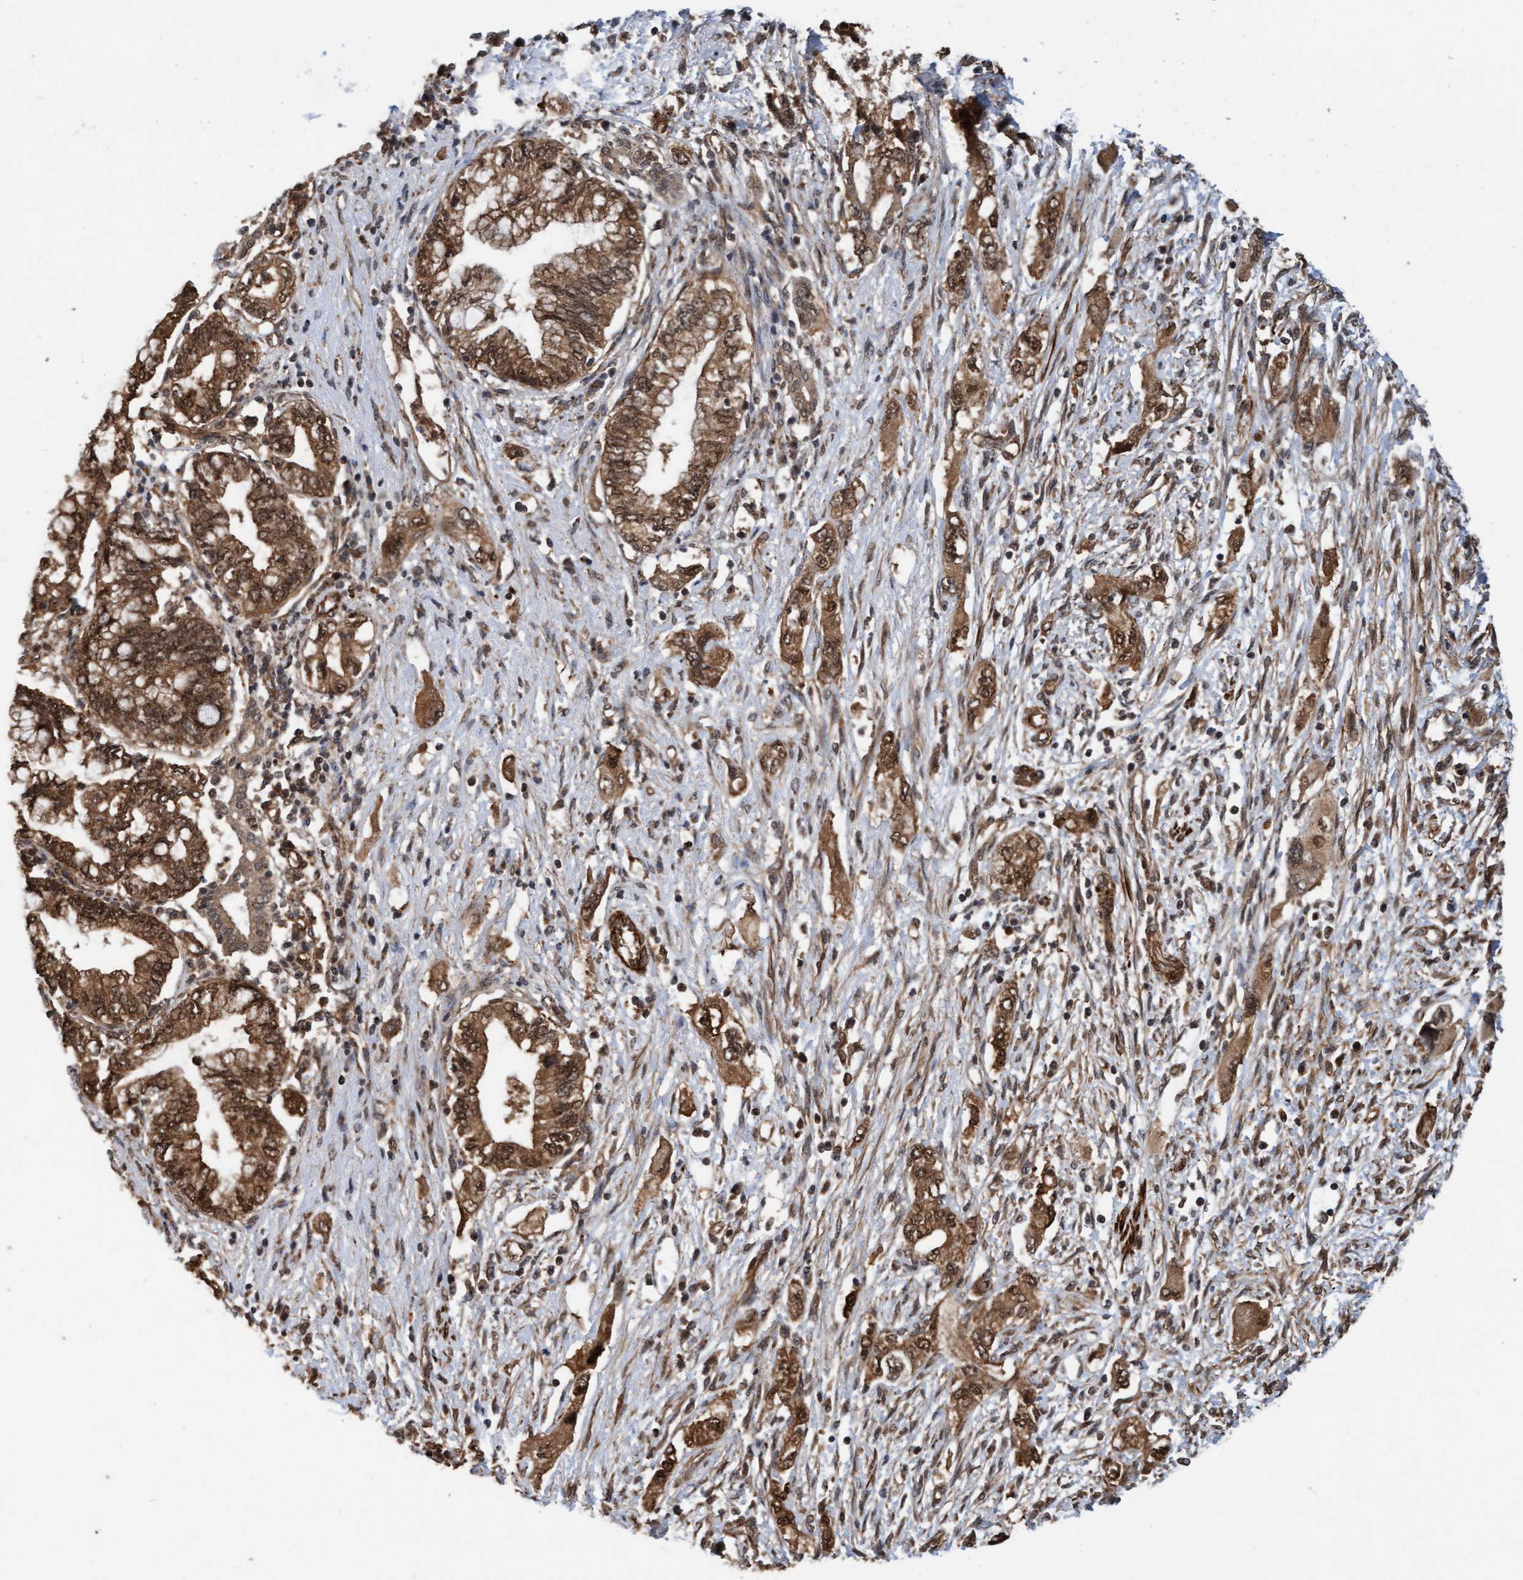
{"staining": {"intensity": "moderate", "quantity": ">75%", "location": "cytoplasmic/membranous,nuclear"}, "tissue": "pancreatic cancer", "cell_type": "Tumor cells", "image_type": "cancer", "snomed": [{"axis": "morphology", "description": "Adenocarcinoma, NOS"}, {"axis": "topography", "description": "Pancreas"}], "caption": "Pancreatic cancer stained for a protein (brown) displays moderate cytoplasmic/membranous and nuclear positive staining in about >75% of tumor cells.", "gene": "STXBP4", "patient": {"sex": "female", "age": 73}}